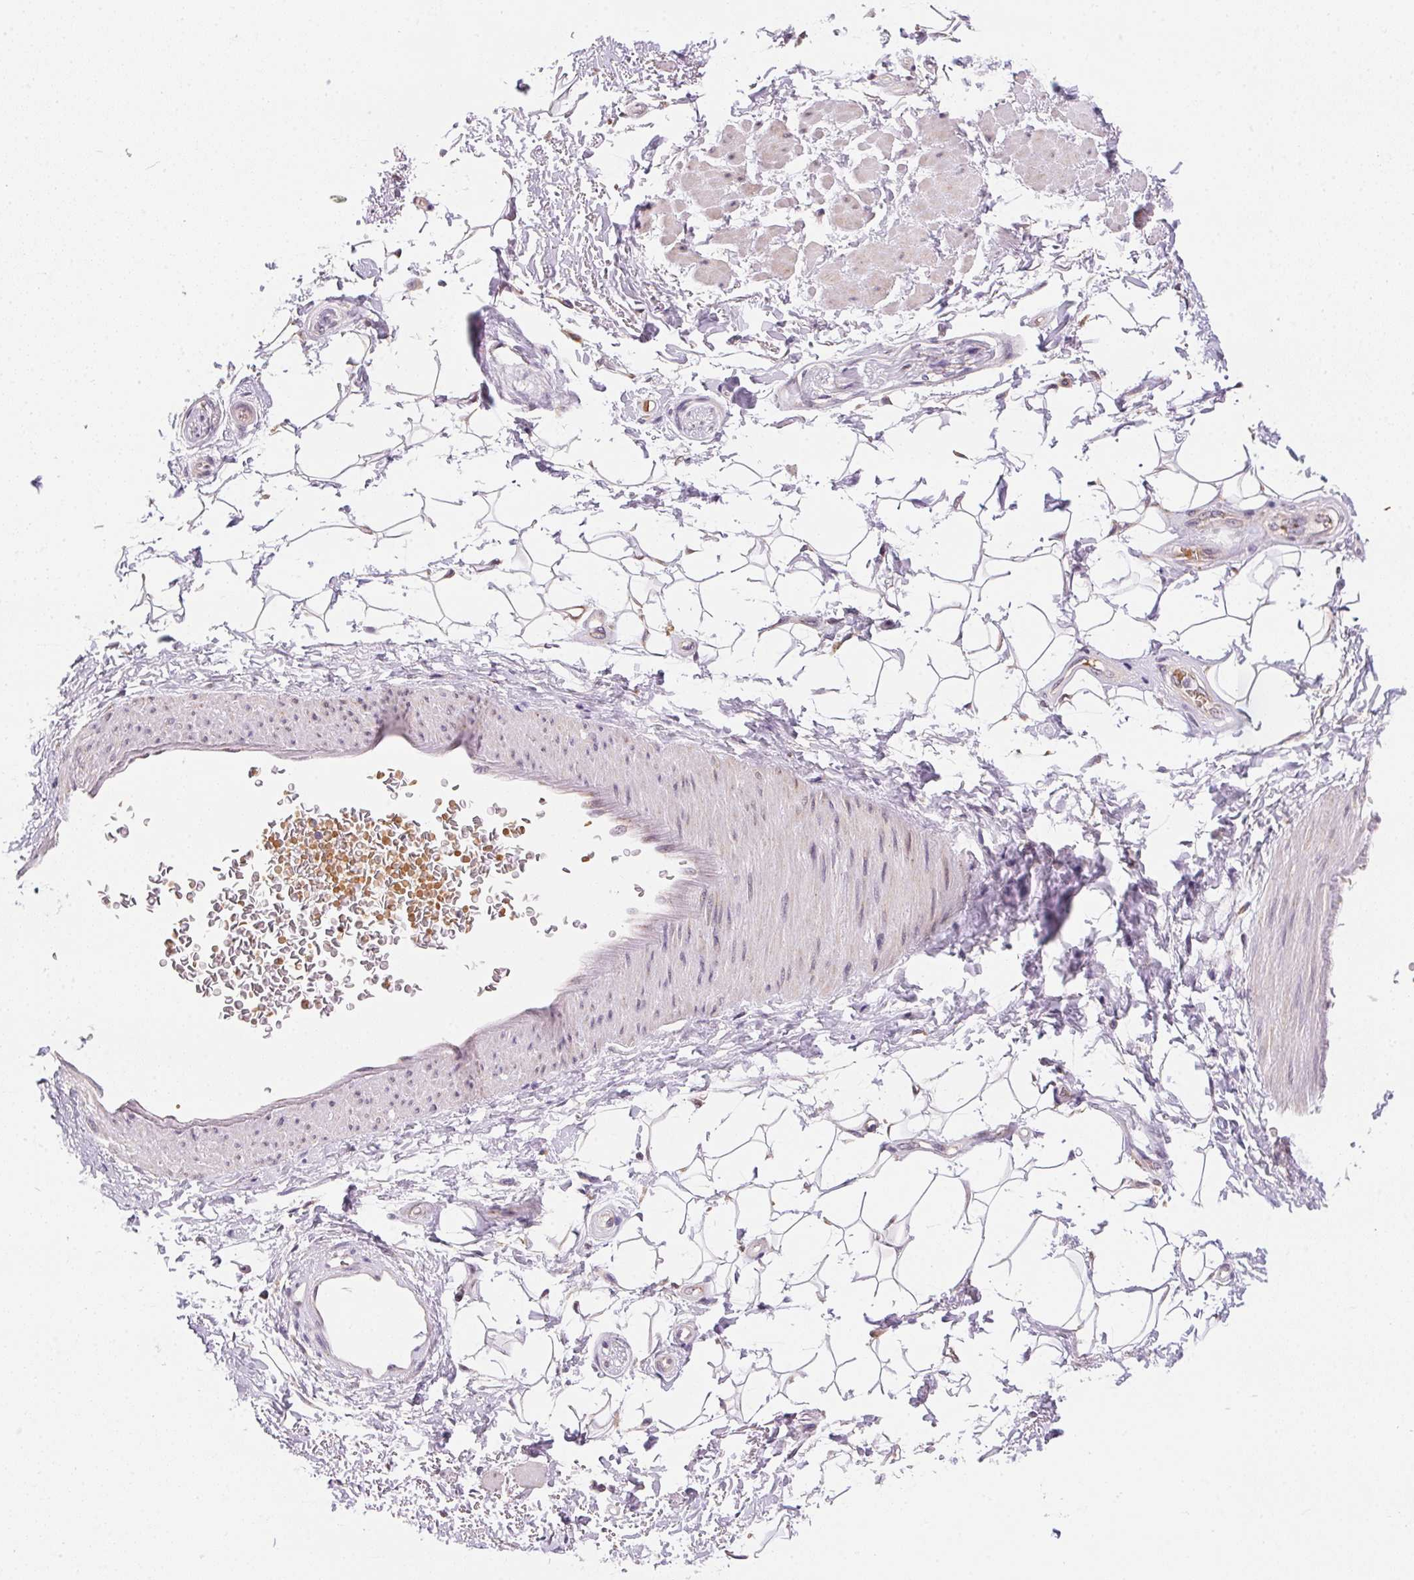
{"staining": {"intensity": "negative", "quantity": "none", "location": "none"}, "tissue": "adipose tissue", "cell_type": "Adipocytes", "image_type": "normal", "snomed": [{"axis": "morphology", "description": "Normal tissue, NOS"}, {"axis": "topography", "description": "Anal"}, {"axis": "topography", "description": "Peripheral nerve tissue"}], "caption": "DAB immunohistochemical staining of normal adipose tissue displays no significant staining in adipocytes.", "gene": "METTL13", "patient": {"sex": "male", "age": 51}}